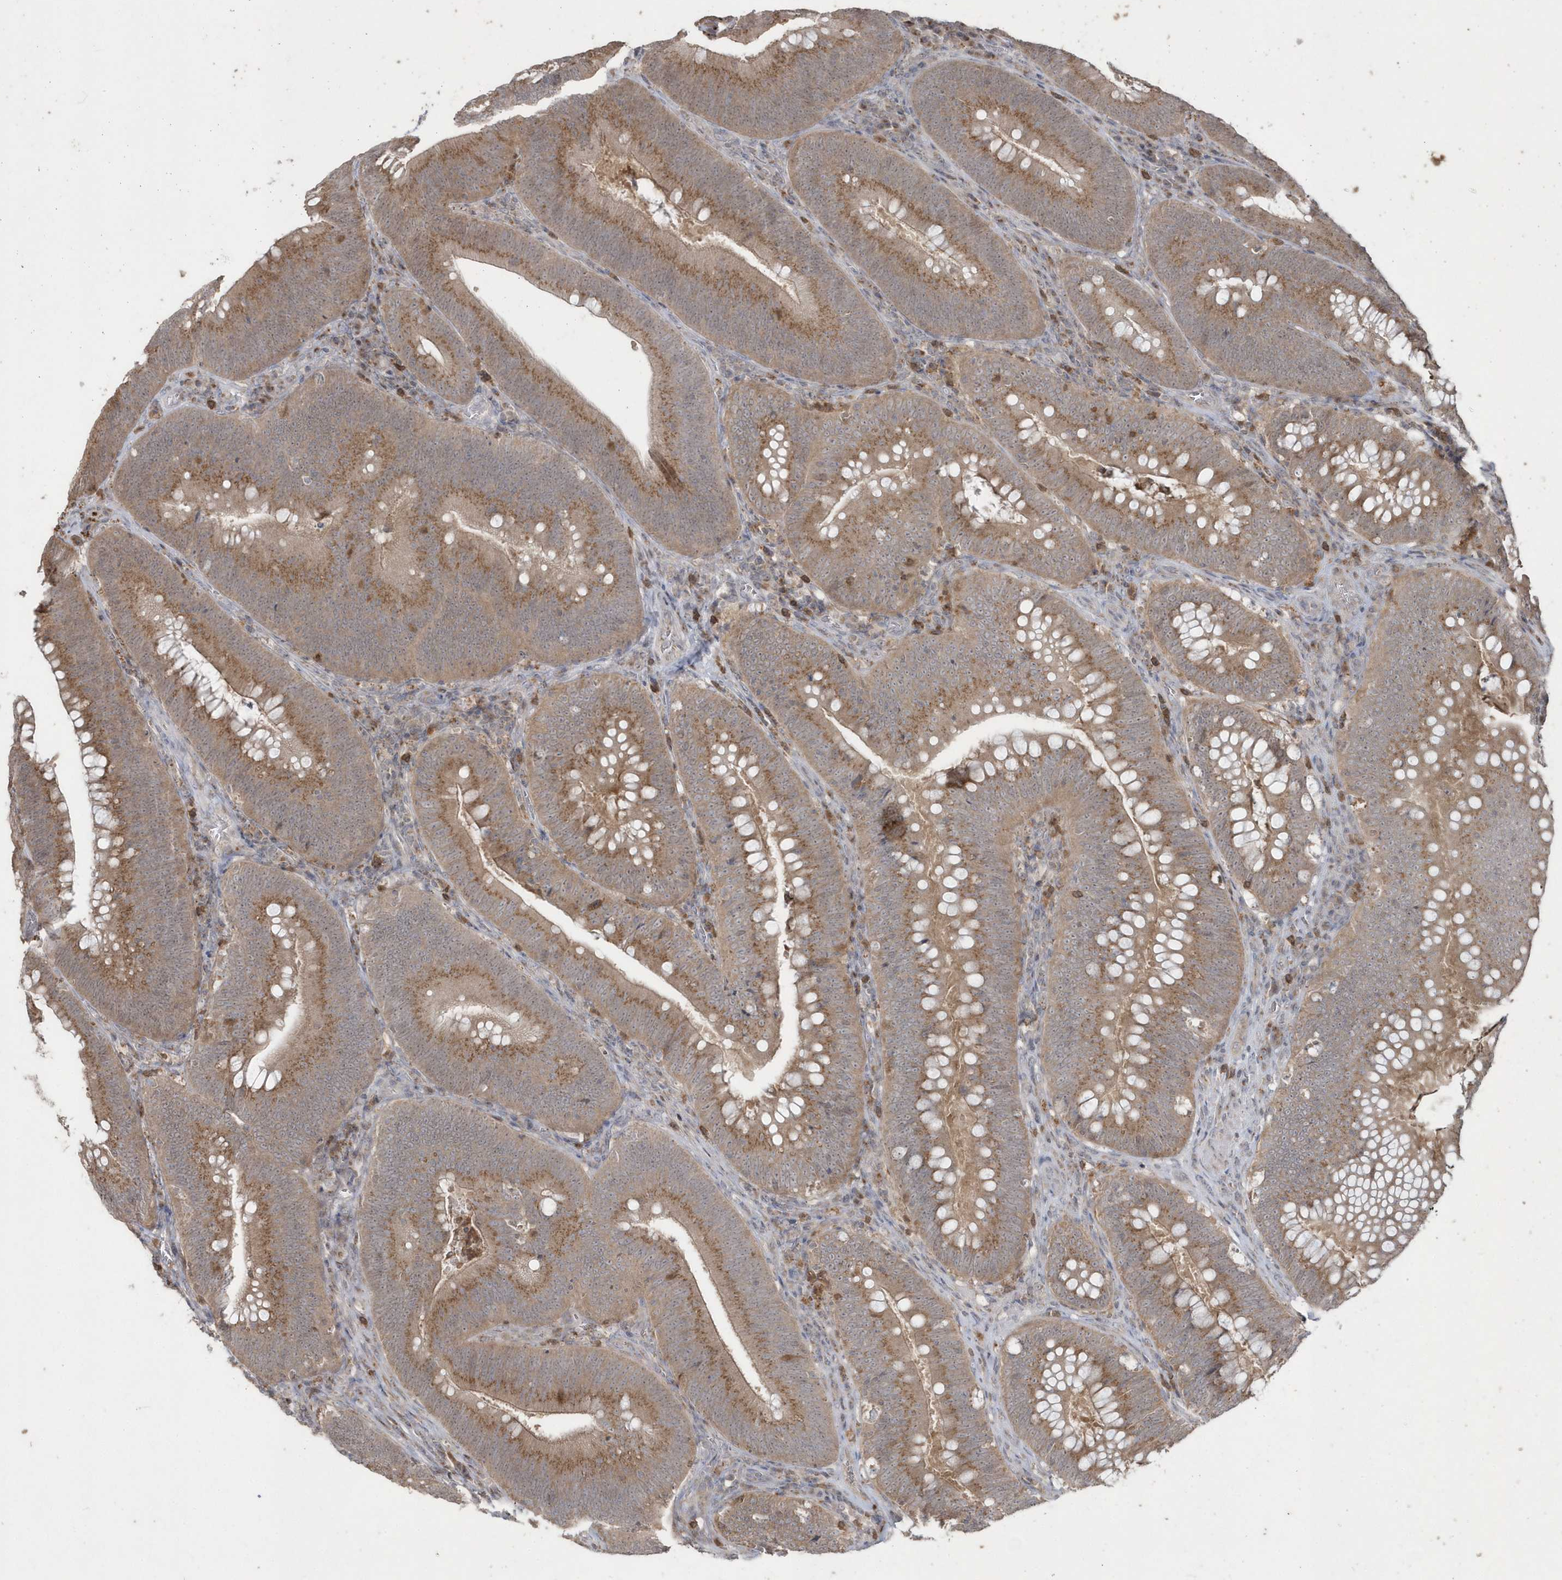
{"staining": {"intensity": "moderate", "quantity": ">75%", "location": "cytoplasmic/membranous"}, "tissue": "colorectal cancer", "cell_type": "Tumor cells", "image_type": "cancer", "snomed": [{"axis": "morphology", "description": "Normal tissue, NOS"}, {"axis": "topography", "description": "Colon"}], "caption": "Colorectal cancer was stained to show a protein in brown. There is medium levels of moderate cytoplasmic/membranous expression in about >75% of tumor cells. The staining was performed using DAB to visualize the protein expression in brown, while the nuclei were stained in blue with hematoxylin (Magnification: 20x).", "gene": "GEMIN6", "patient": {"sex": "female", "age": 82}}